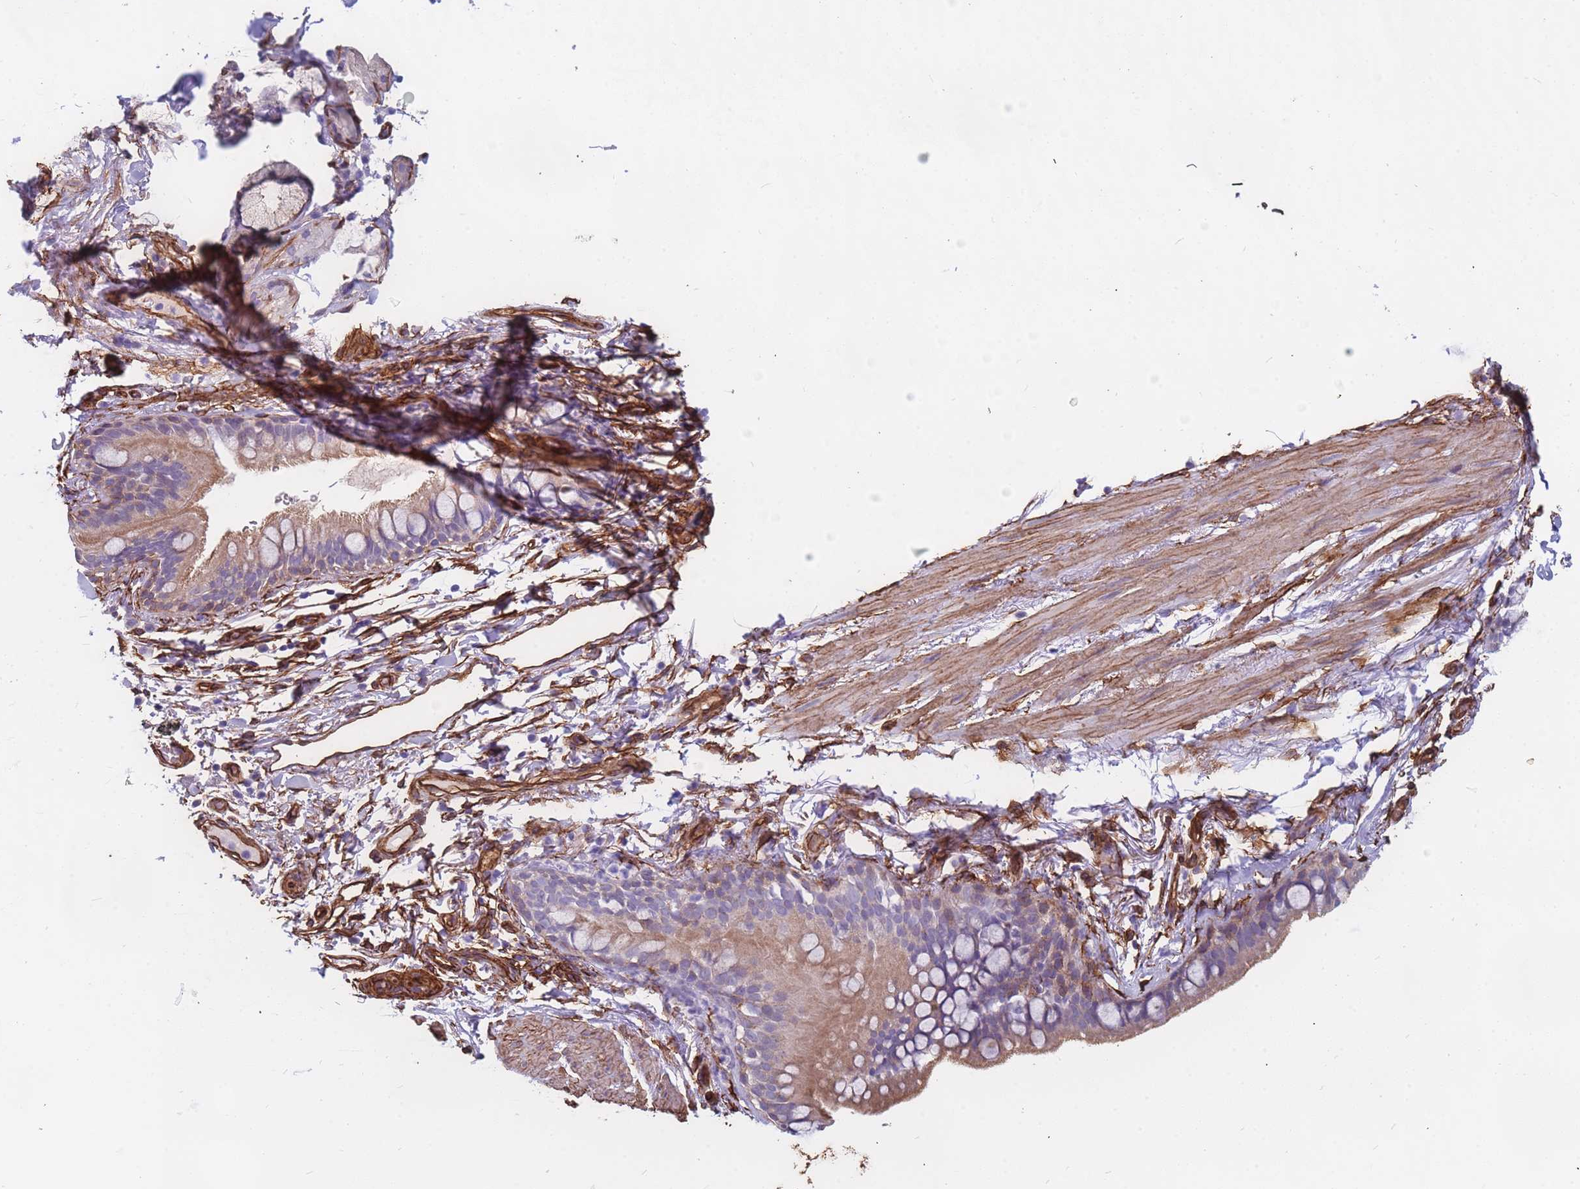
{"staining": {"intensity": "moderate", "quantity": "25%-75%", "location": "cytoplasmic/membranous"}, "tissue": "bronchus", "cell_type": "Respiratory epithelial cells", "image_type": "normal", "snomed": [{"axis": "morphology", "description": "Normal tissue, NOS"}, {"axis": "topography", "description": "Cartilage tissue"}], "caption": "Protein analysis of benign bronchus reveals moderate cytoplasmic/membranous expression in about 25%-75% of respiratory epithelial cells. Immunohistochemistry stains the protein of interest in brown and the nuclei are stained blue.", "gene": "EHD2", "patient": {"sex": "male", "age": 63}}